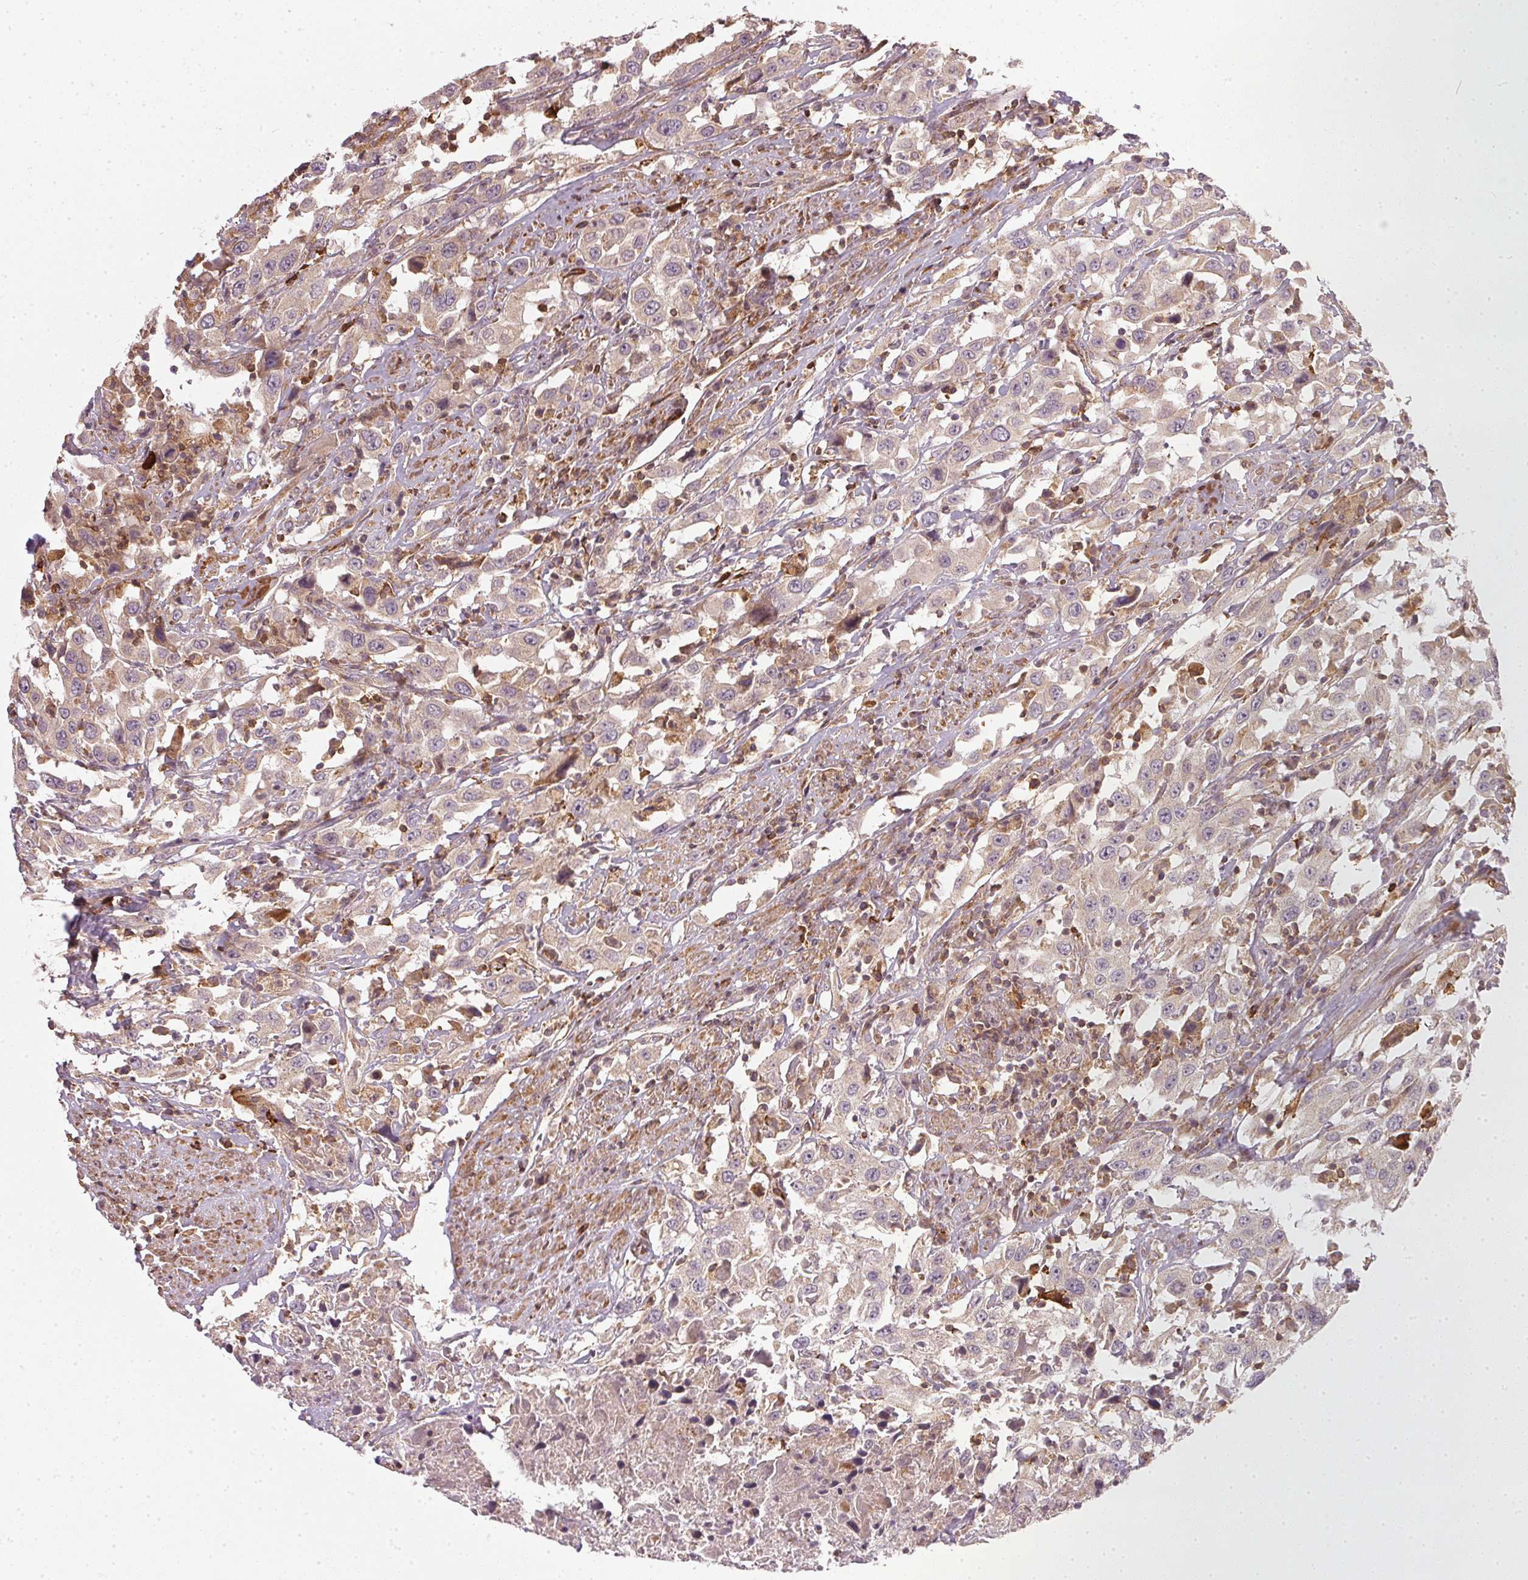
{"staining": {"intensity": "weak", "quantity": ">75%", "location": "cytoplasmic/membranous"}, "tissue": "urothelial cancer", "cell_type": "Tumor cells", "image_type": "cancer", "snomed": [{"axis": "morphology", "description": "Urothelial carcinoma, High grade"}, {"axis": "topography", "description": "Urinary bladder"}], "caption": "Protein expression analysis of human urothelial carcinoma (high-grade) reveals weak cytoplasmic/membranous positivity in about >75% of tumor cells.", "gene": "NADK2", "patient": {"sex": "male", "age": 61}}